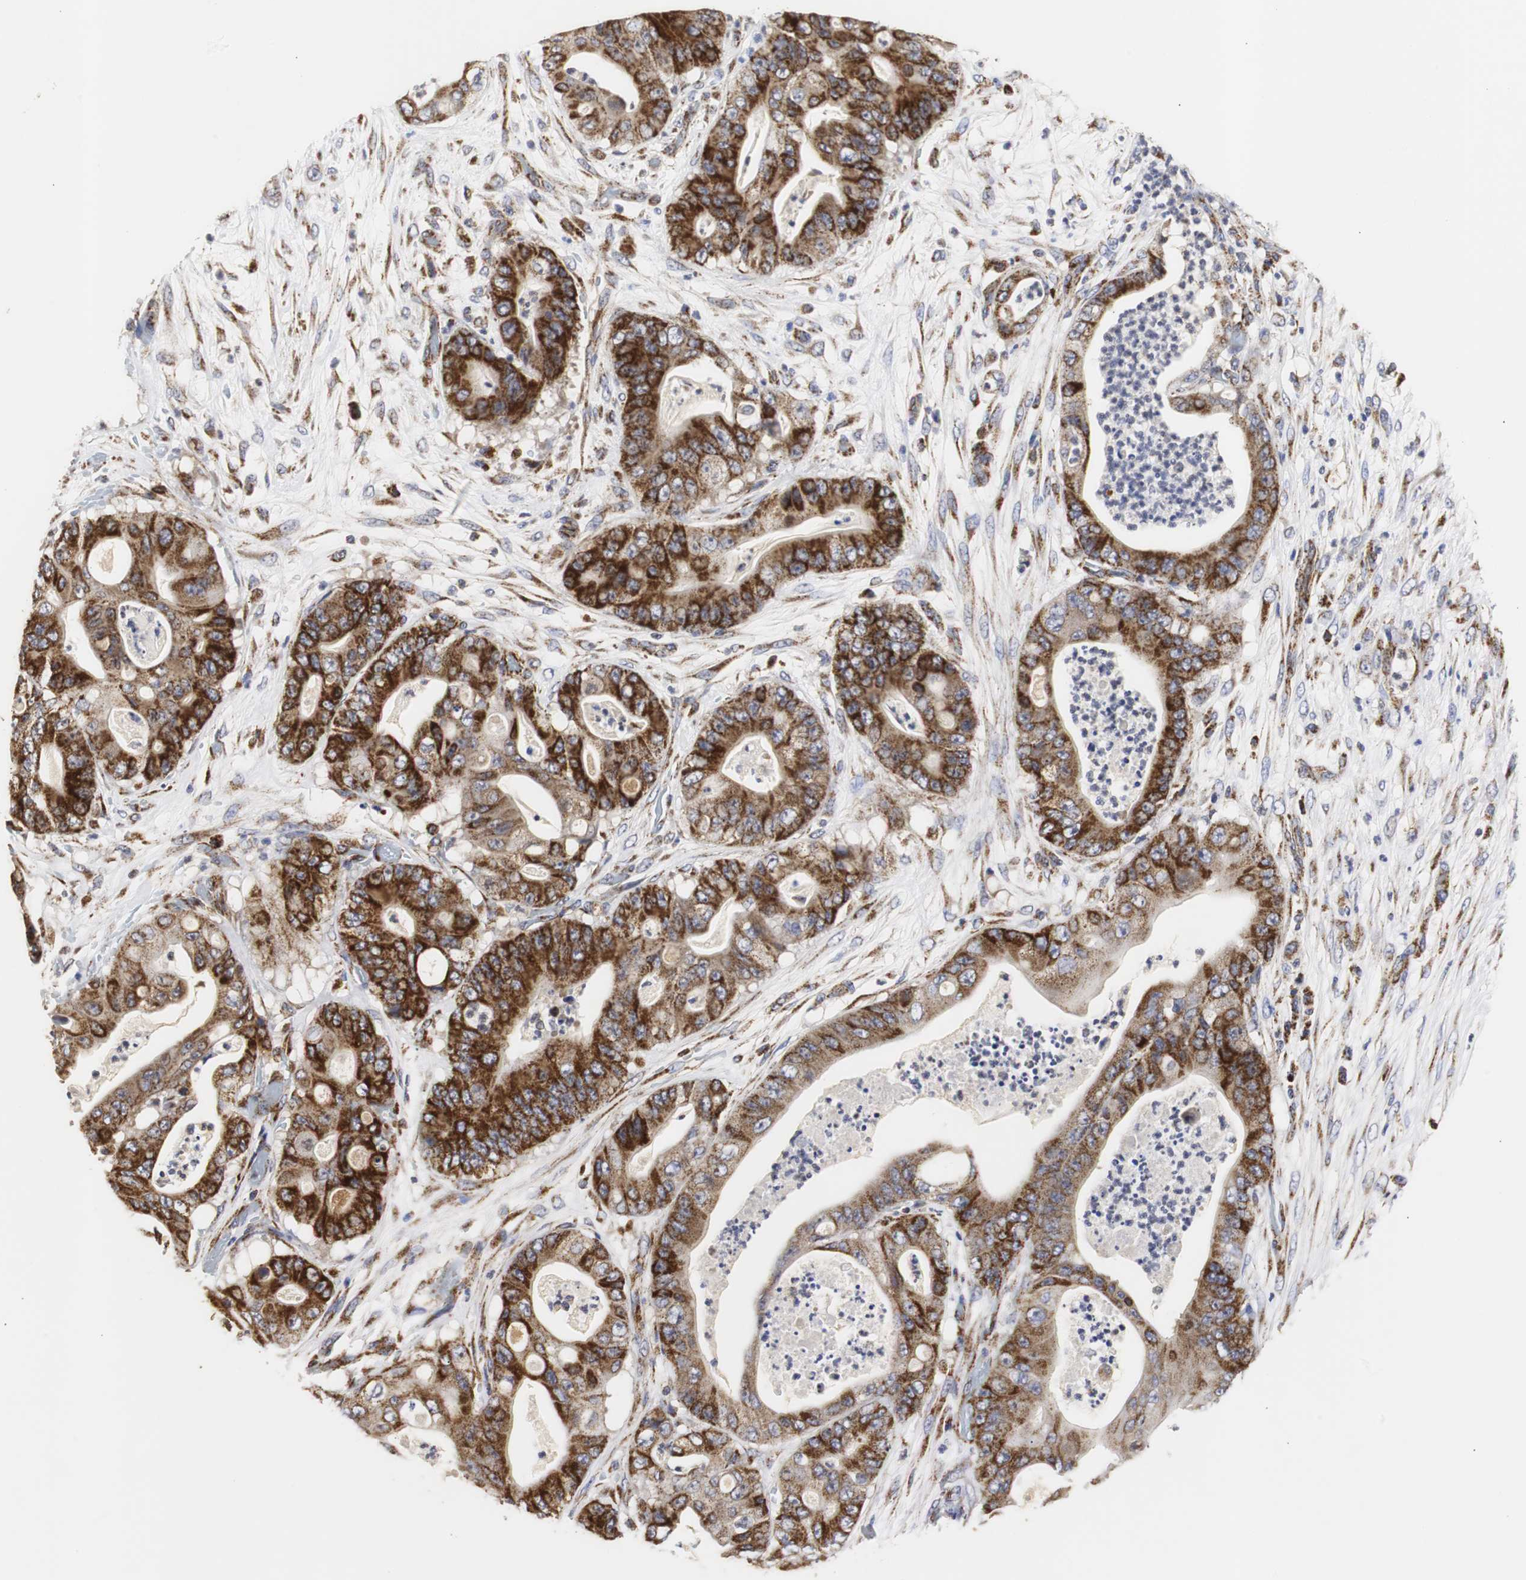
{"staining": {"intensity": "strong", "quantity": ">75%", "location": "cytoplasmic/membranous"}, "tissue": "stomach cancer", "cell_type": "Tumor cells", "image_type": "cancer", "snomed": [{"axis": "morphology", "description": "Adenocarcinoma, NOS"}, {"axis": "topography", "description": "Stomach"}], "caption": "High-power microscopy captured an immunohistochemistry (IHC) image of stomach adenocarcinoma, revealing strong cytoplasmic/membranous positivity in about >75% of tumor cells.", "gene": "HSD17B10", "patient": {"sex": "female", "age": 73}}